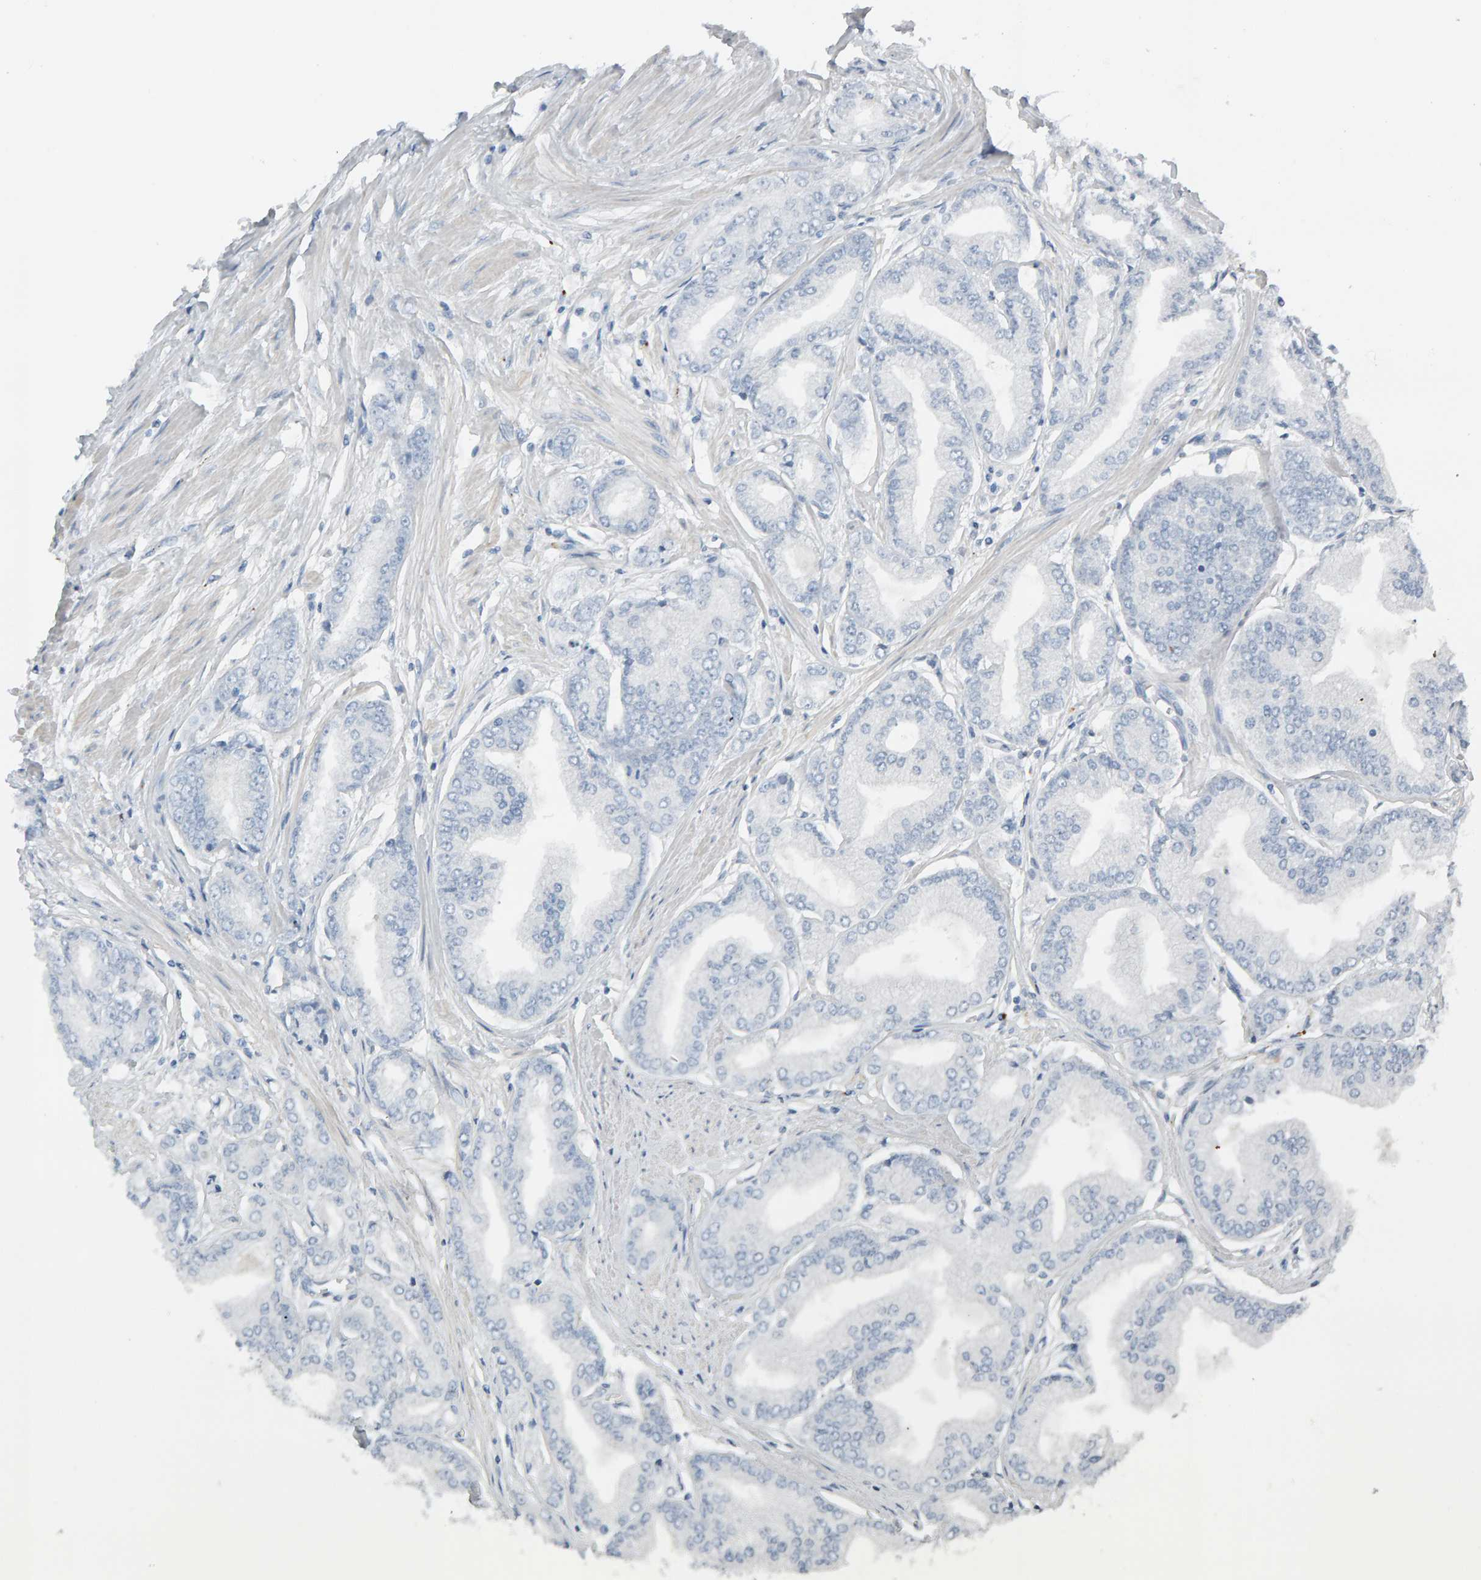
{"staining": {"intensity": "negative", "quantity": "none", "location": "none"}, "tissue": "prostate cancer", "cell_type": "Tumor cells", "image_type": "cancer", "snomed": [{"axis": "morphology", "description": "Adenocarcinoma, Low grade"}, {"axis": "topography", "description": "Prostate"}], "caption": "There is no significant expression in tumor cells of prostate cancer (low-grade adenocarcinoma). Brightfield microscopy of immunohistochemistry (IHC) stained with DAB (3,3'-diaminobenzidine) (brown) and hematoxylin (blue), captured at high magnification.", "gene": "IPPK", "patient": {"sex": "male", "age": 52}}